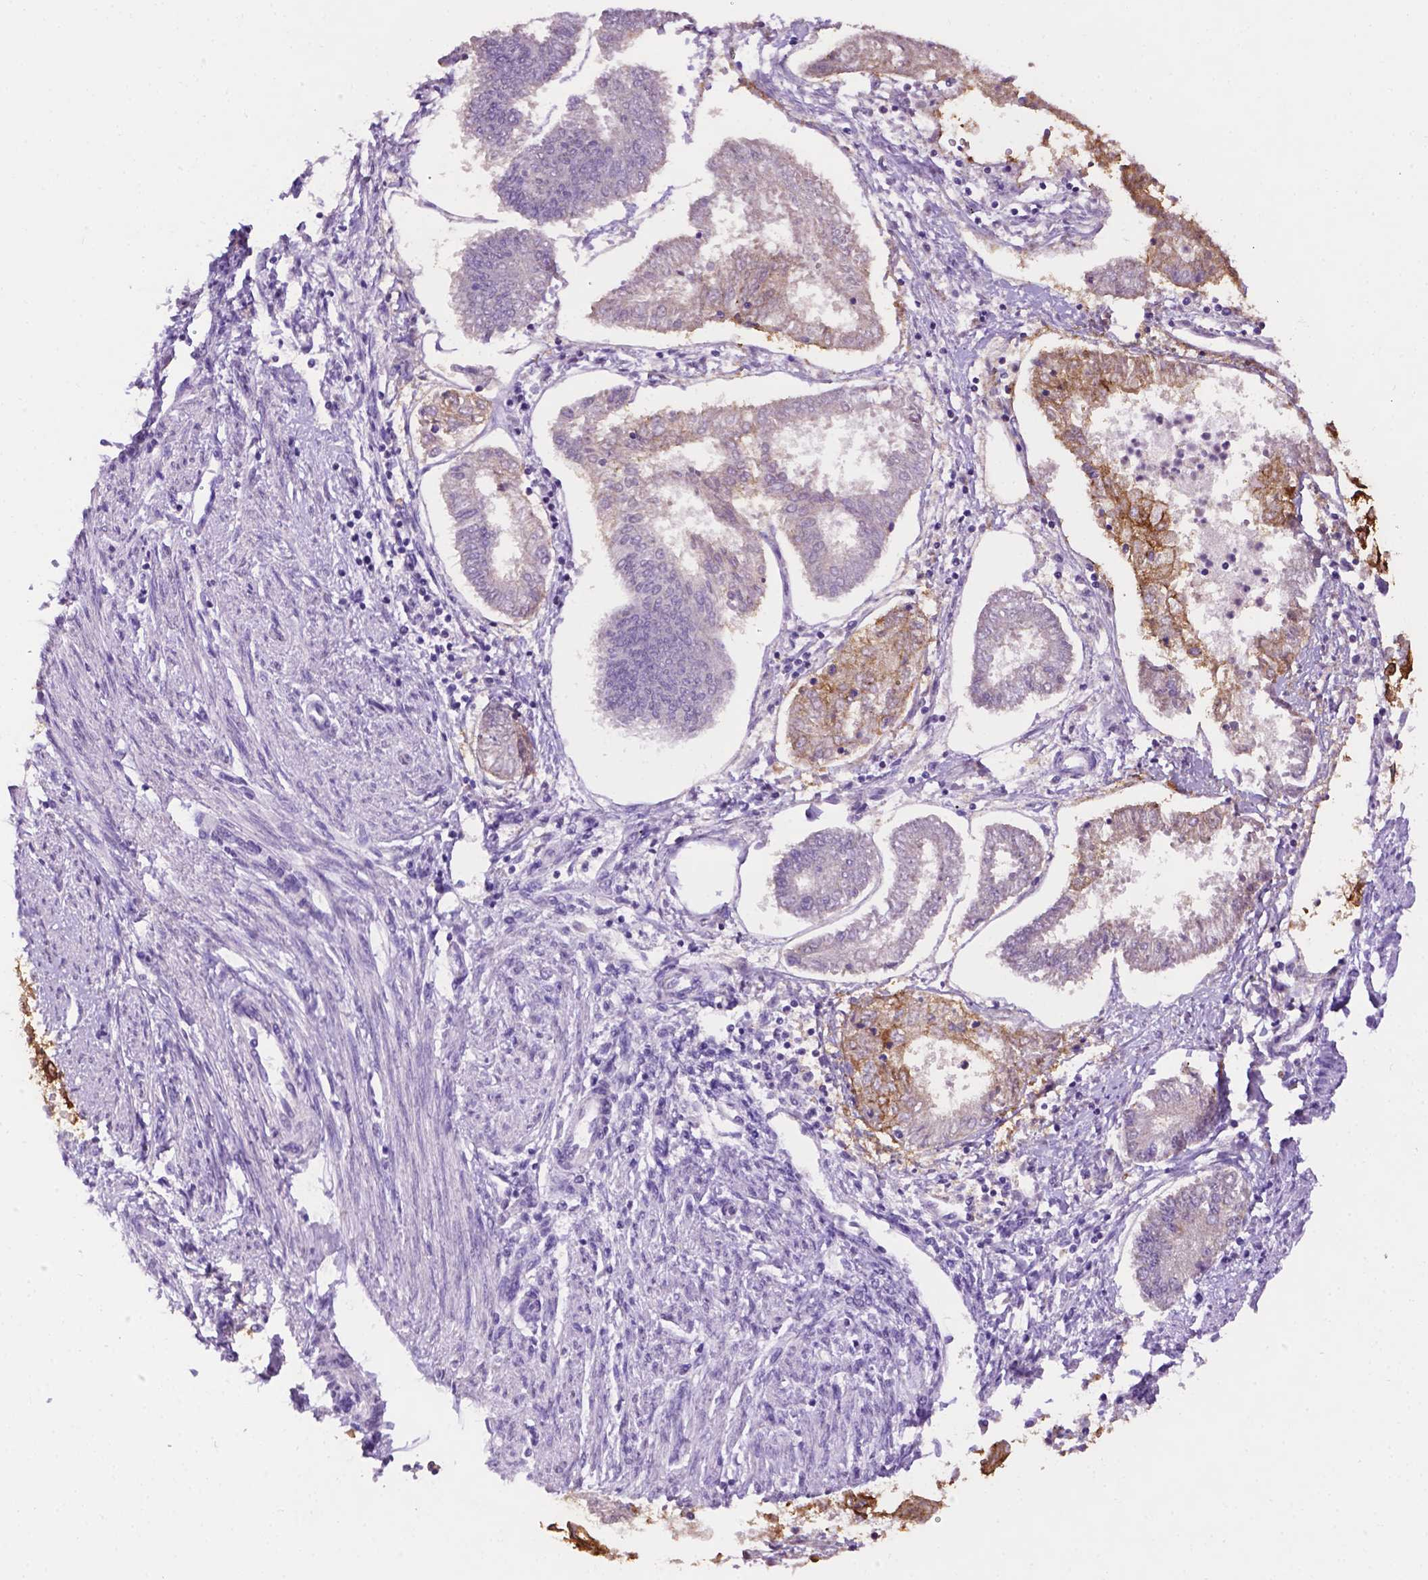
{"staining": {"intensity": "strong", "quantity": "<25%", "location": "cytoplasmic/membranous"}, "tissue": "endometrial cancer", "cell_type": "Tumor cells", "image_type": "cancer", "snomed": [{"axis": "morphology", "description": "Adenocarcinoma, NOS"}, {"axis": "topography", "description": "Endometrium"}], "caption": "Protein expression analysis of endometrial adenocarcinoma demonstrates strong cytoplasmic/membranous staining in approximately <25% of tumor cells.", "gene": "TACSTD2", "patient": {"sex": "female", "age": 68}}